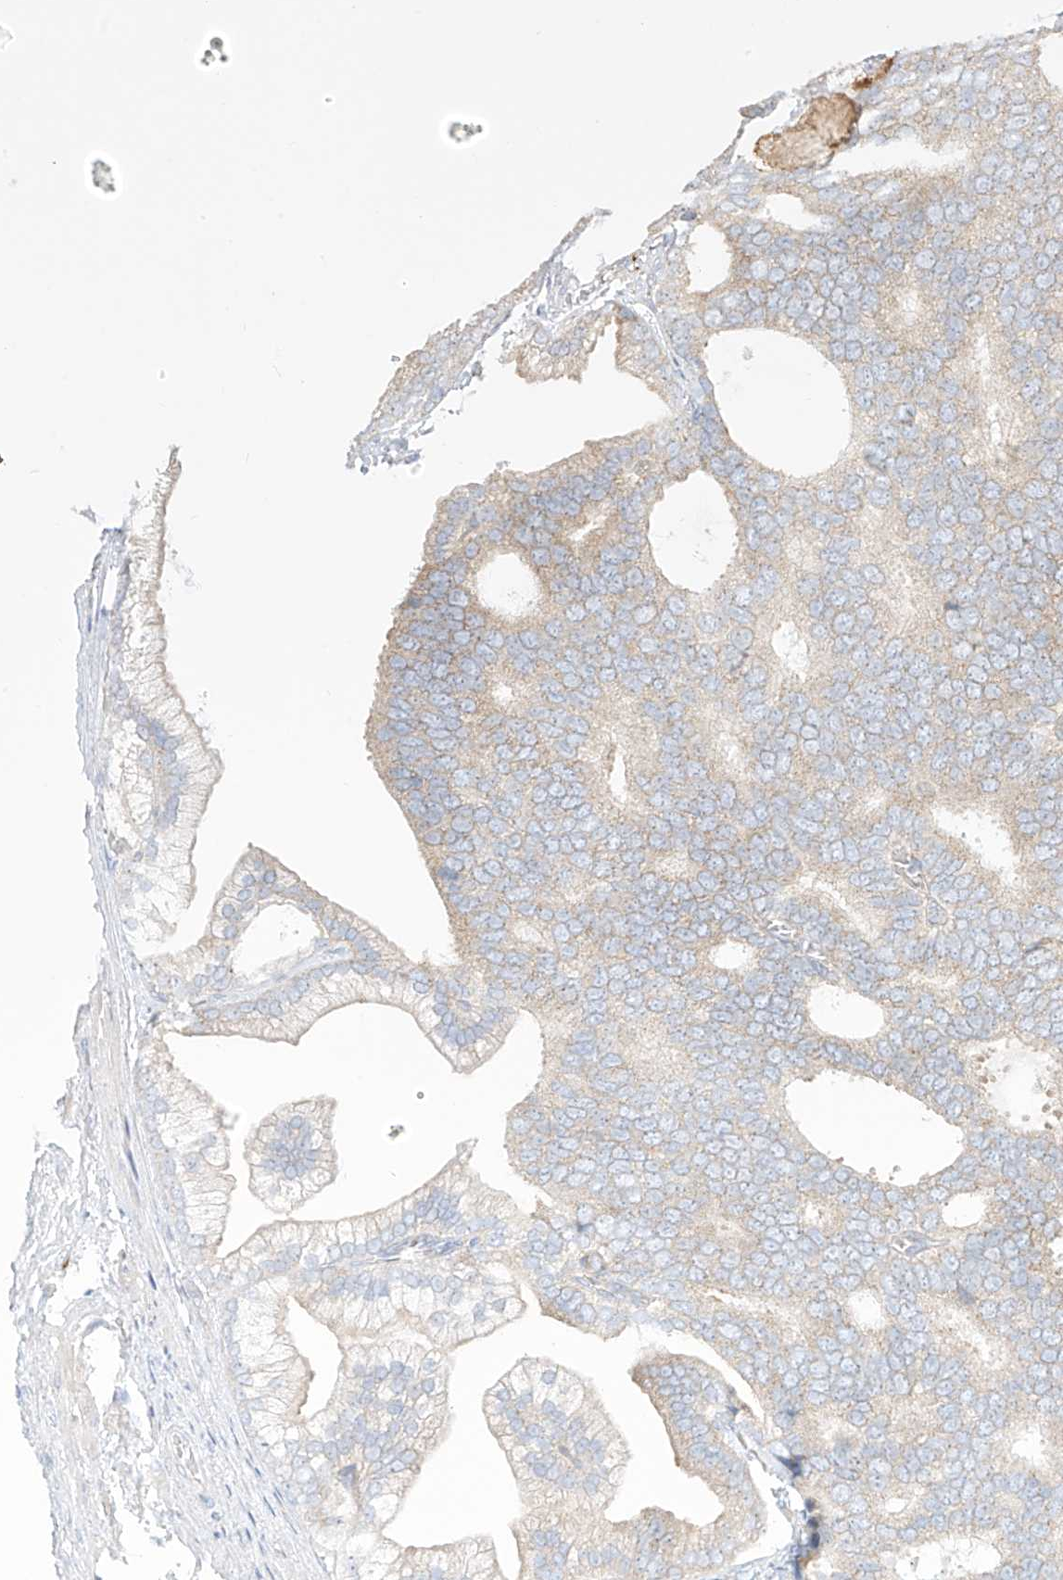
{"staining": {"intensity": "weak", "quantity": "<25%", "location": "cytoplasmic/membranous"}, "tissue": "prostate cancer", "cell_type": "Tumor cells", "image_type": "cancer", "snomed": [{"axis": "morphology", "description": "Adenocarcinoma, Low grade"}, {"axis": "topography", "description": "Prostate"}], "caption": "An image of low-grade adenocarcinoma (prostate) stained for a protein reveals no brown staining in tumor cells.", "gene": "SYTL3", "patient": {"sex": "male", "age": 71}}